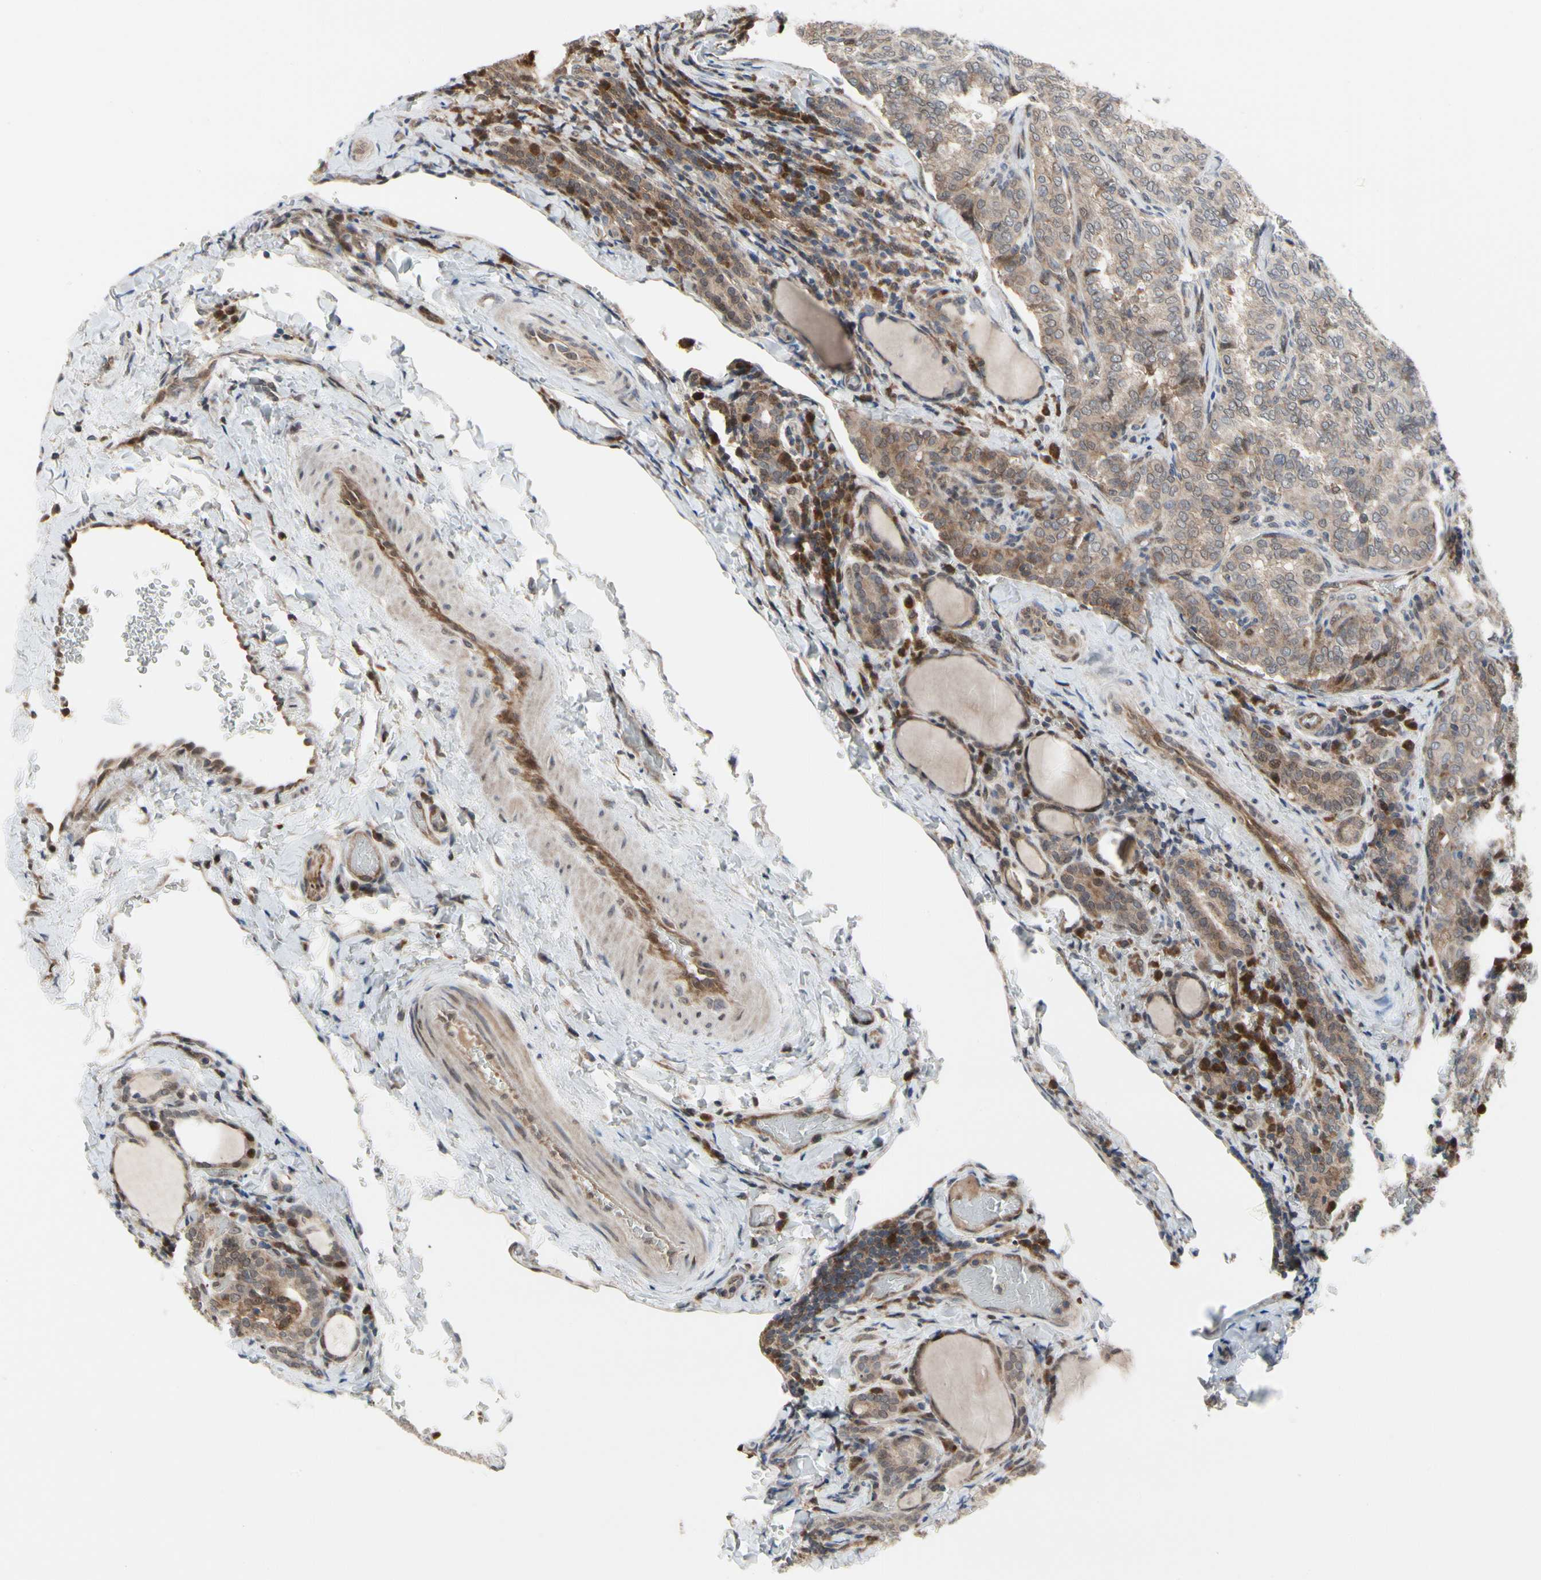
{"staining": {"intensity": "weak", "quantity": ">75%", "location": "cytoplasmic/membranous"}, "tissue": "thyroid cancer", "cell_type": "Tumor cells", "image_type": "cancer", "snomed": [{"axis": "morphology", "description": "Normal tissue, NOS"}, {"axis": "morphology", "description": "Papillary adenocarcinoma, NOS"}, {"axis": "topography", "description": "Thyroid gland"}], "caption": "Immunohistochemistry image of neoplastic tissue: thyroid papillary adenocarcinoma stained using IHC shows low levels of weak protein expression localized specifically in the cytoplasmic/membranous of tumor cells, appearing as a cytoplasmic/membranous brown color.", "gene": "CDK5", "patient": {"sex": "female", "age": 30}}